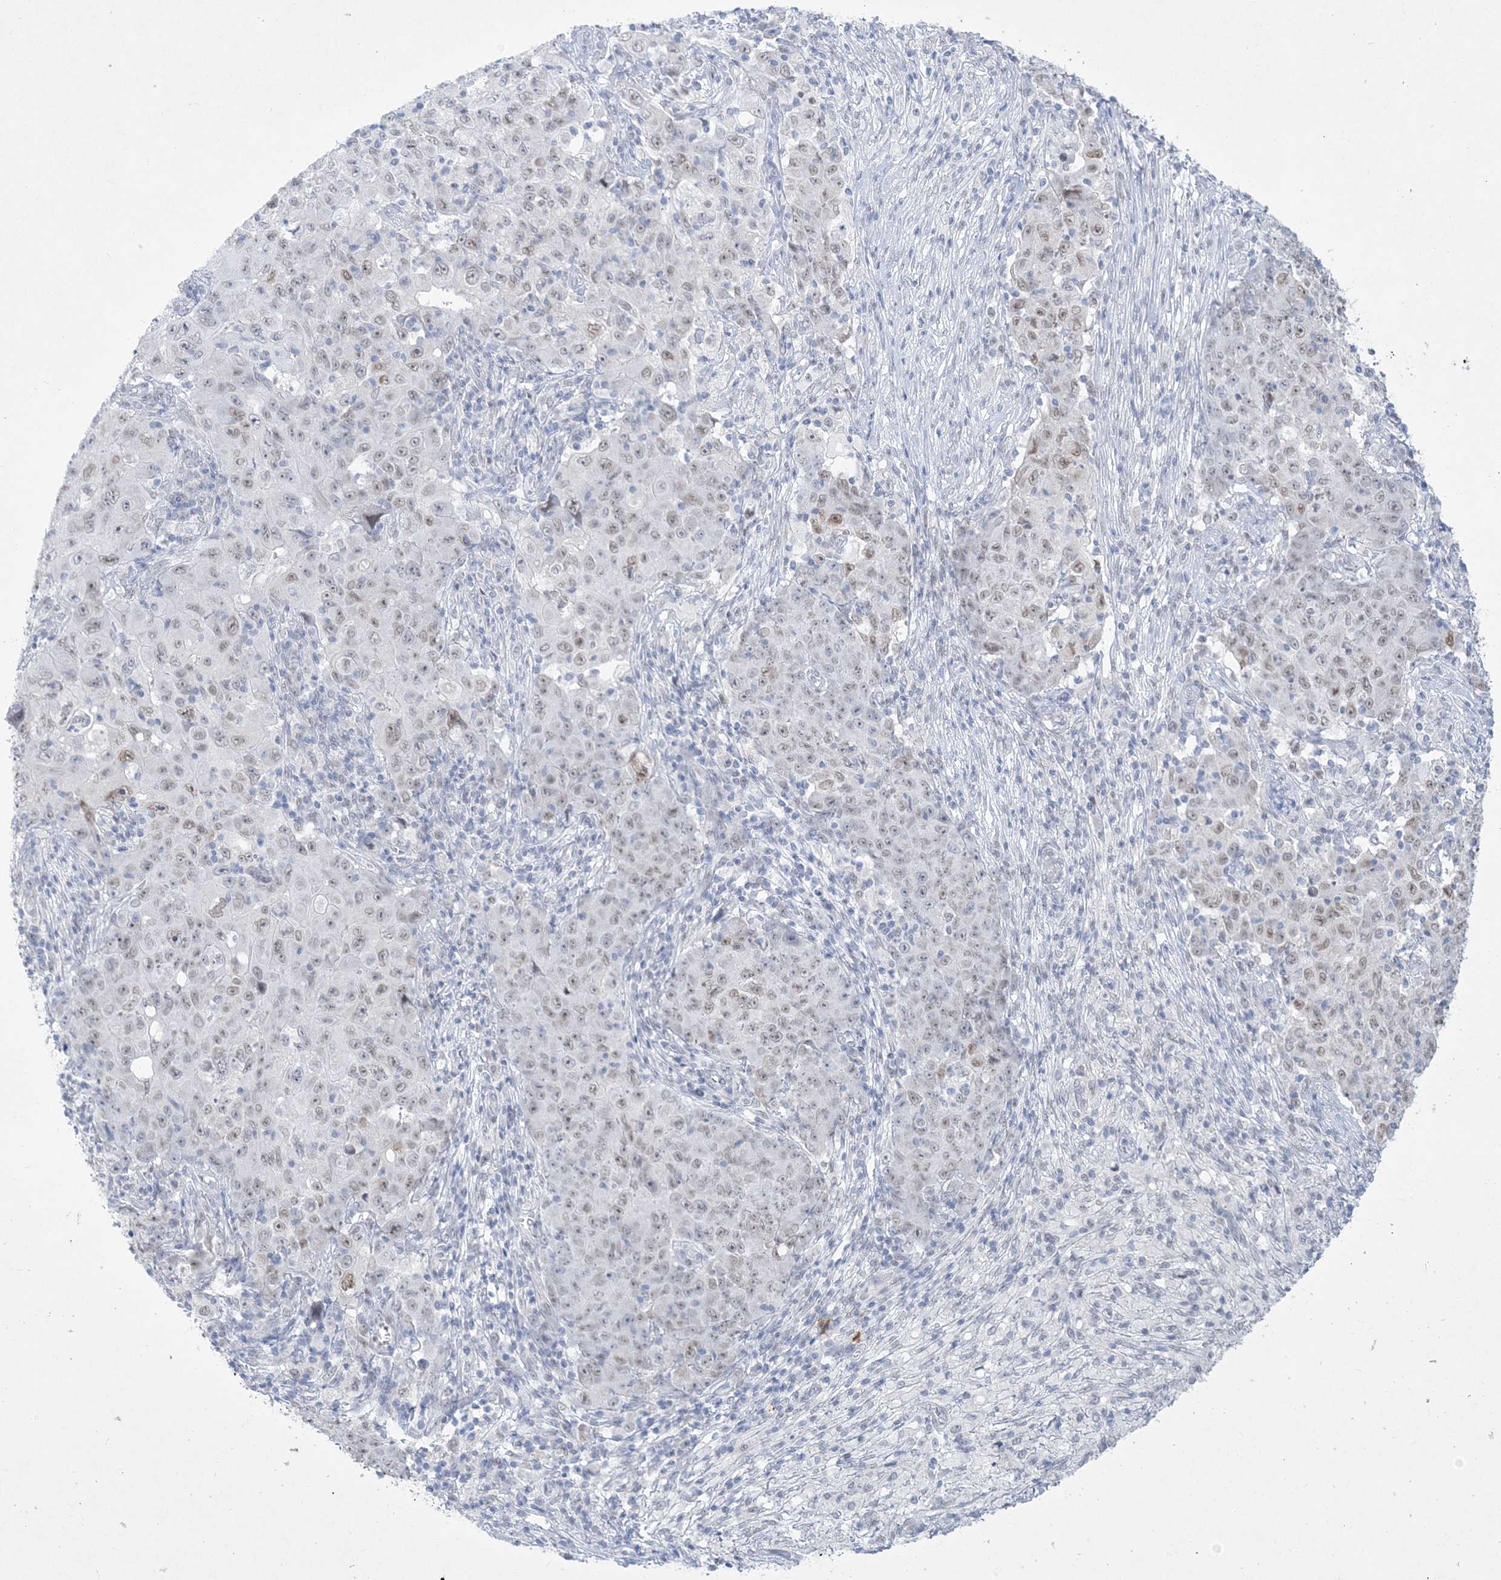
{"staining": {"intensity": "weak", "quantity": "25%-75%", "location": "nuclear"}, "tissue": "ovarian cancer", "cell_type": "Tumor cells", "image_type": "cancer", "snomed": [{"axis": "morphology", "description": "Carcinoma, endometroid"}, {"axis": "topography", "description": "Ovary"}], "caption": "Immunohistochemistry (DAB (3,3'-diaminobenzidine)) staining of human ovarian cancer (endometroid carcinoma) shows weak nuclear protein staining in about 25%-75% of tumor cells.", "gene": "HOMEZ", "patient": {"sex": "female", "age": 42}}